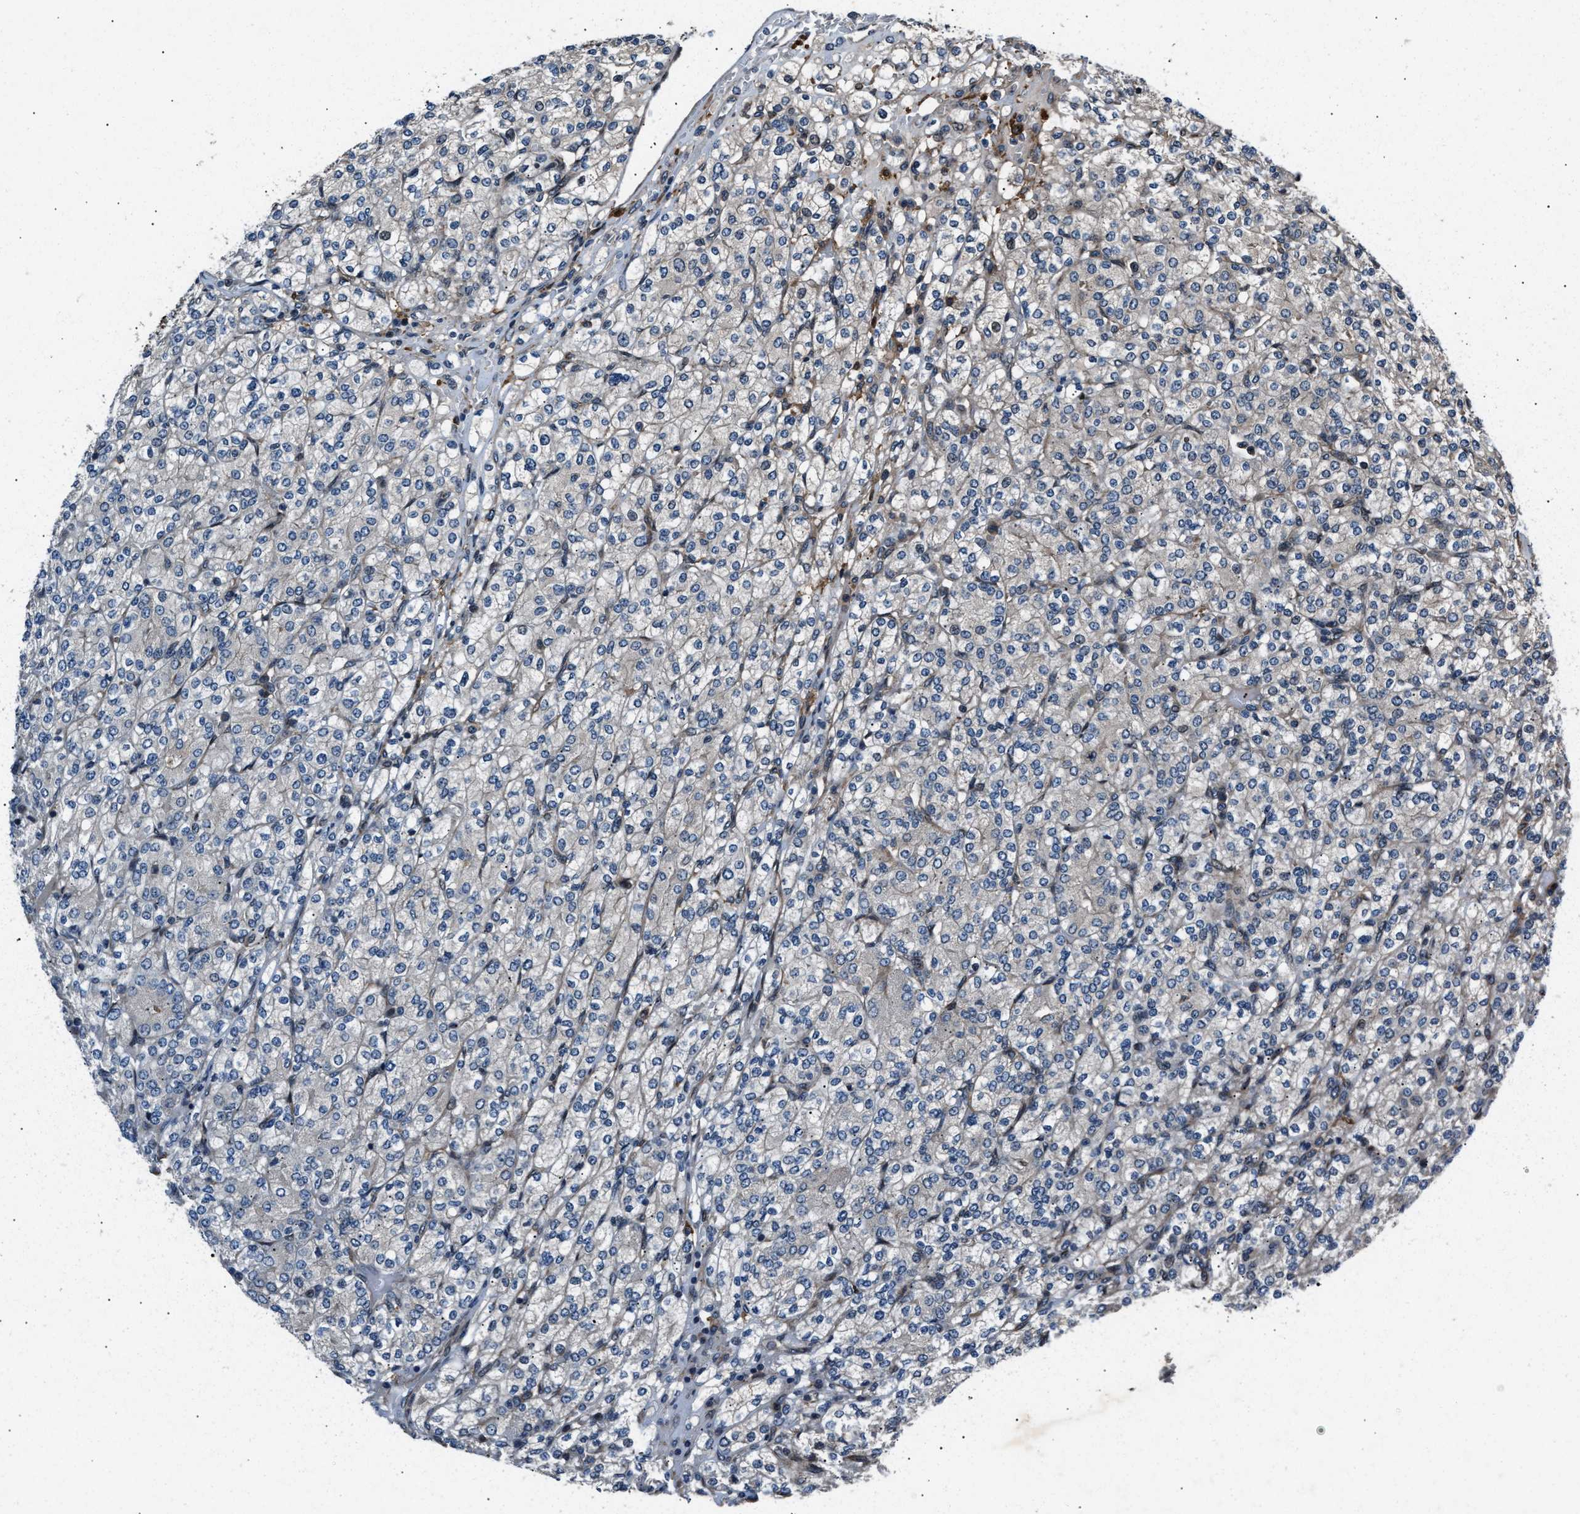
{"staining": {"intensity": "negative", "quantity": "none", "location": "none"}, "tissue": "renal cancer", "cell_type": "Tumor cells", "image_type": "cancer", "snomed": [{"axis": "morphology", "description": "Adenocarcinoma, NOS"}, {"axis": "topography", "description": "Kidney"}], "caption": "Histopathology image shows no significant protein expression in tumor cells of renal cancer (adenocarcinoma).", "gene": "DYNC2I1", "patient": {"sex": "male", "age": 77}}